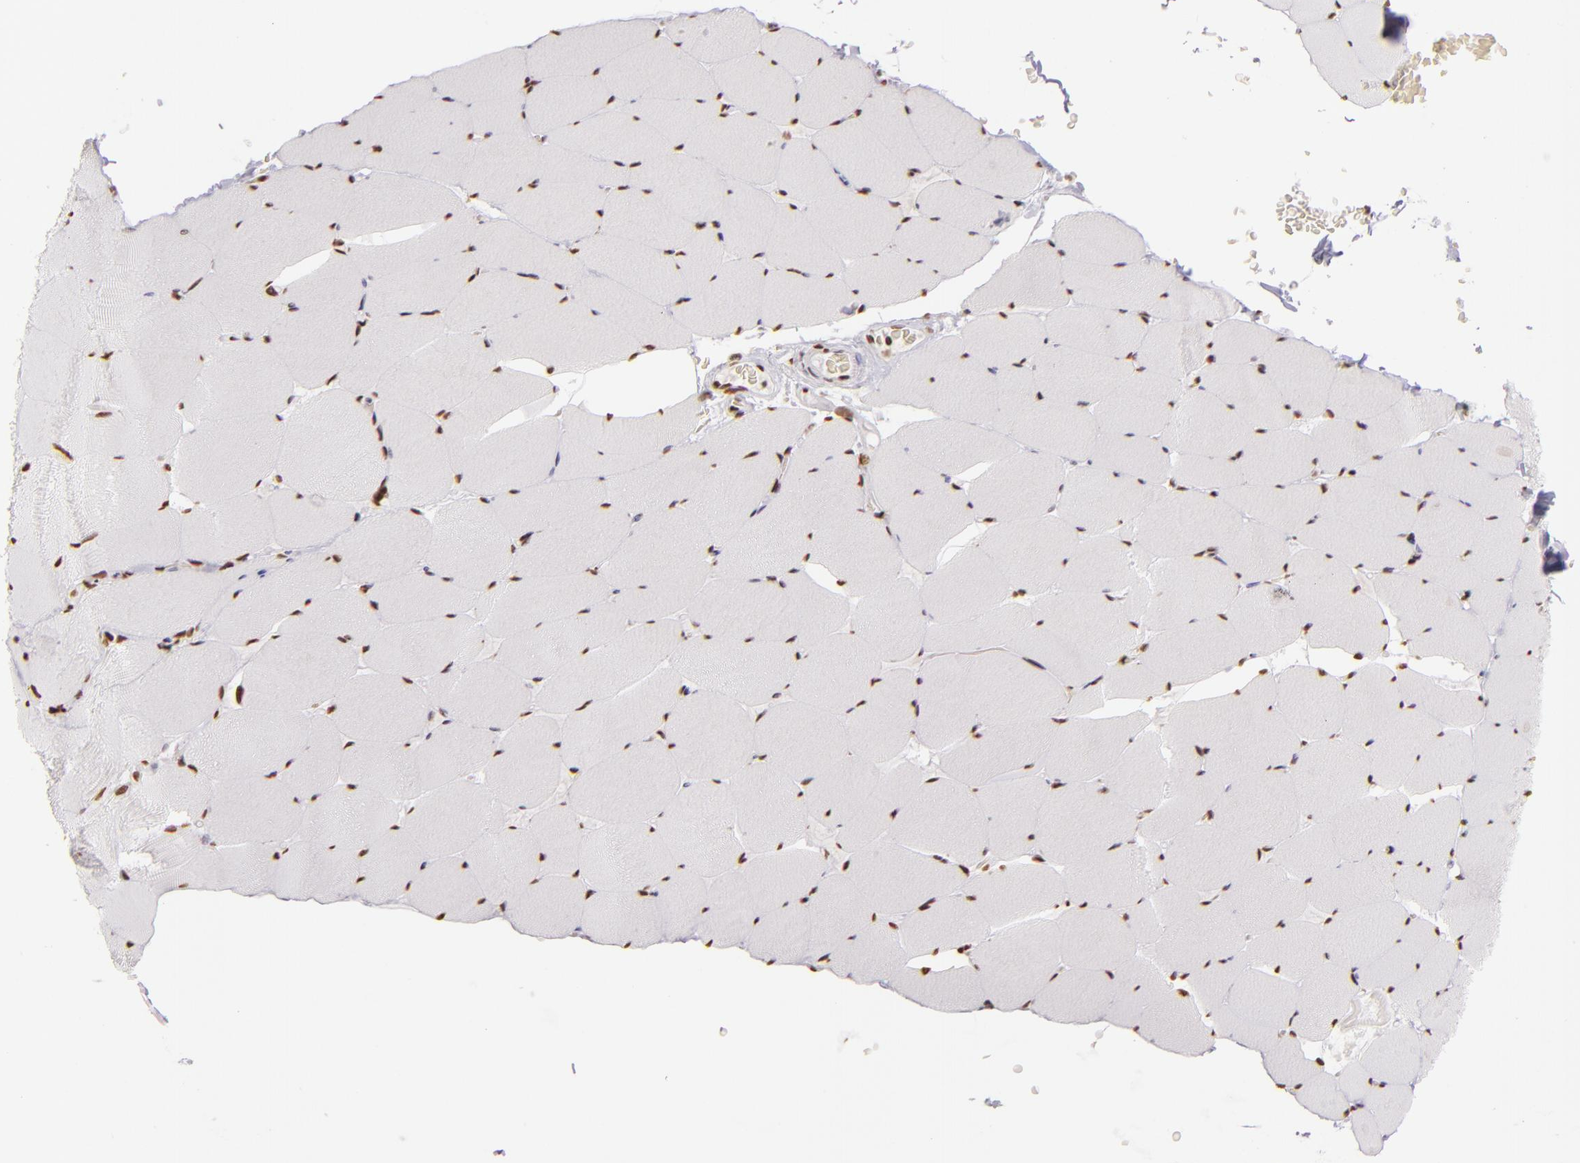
{"staining": {"intensity": "weak", "quantity": ">75%", "location": "nuclear"}, "tissue": "skeletal muscle", "cell_type": "Myocytes", "image_type": "normal", "snomed": [{"axis": "morphology", "description": "Normal tissue, NOS"}, {"axis": "topography", "description": "Skeletal muscle"}], "caption": "A micrograph of skeletal muscle stained for a protein displays weak nuclear brown staining in myocytes.", "gene": "PAPOLA", "patient": {"sex": "male", "age": 62}}